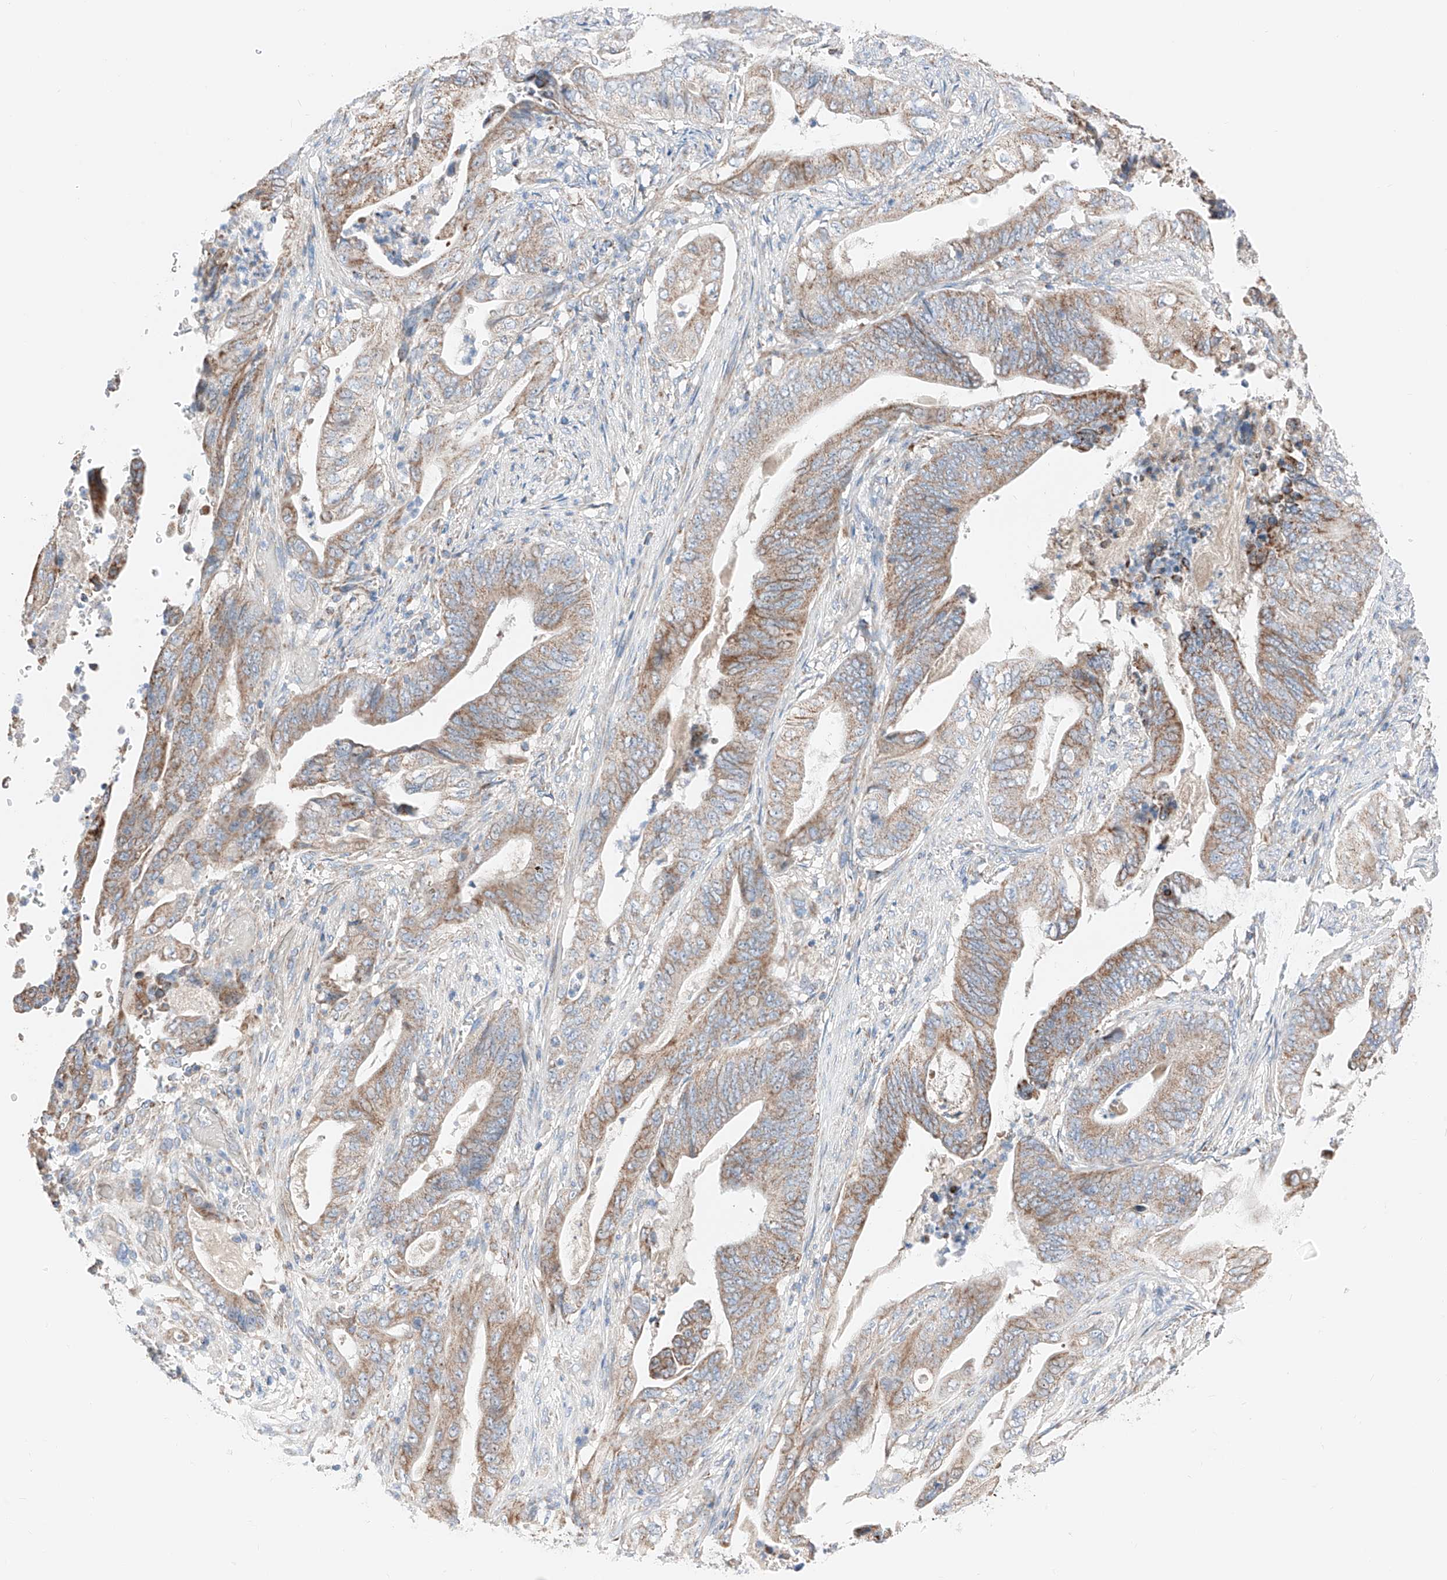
{"staining": {"intensity": "moderate", "quantity": ">75%", "location": "cytoplasmic/membranous"}, "tissue": "stomach cancer", "cell_type": "Tumor cells", "image_type": "cancer", "snomed": [{"axis": "morphology", "description": "Adenocarcinoma, NOS"}, {"axis": "topography", "description": "Stomach"}], "caption": "Stomach cancer (adenocarcinoma) stained for a protein (brown) exhibits moderate cytoplasmic/membranous positive expression in about >75% of tumor cells.", "gene": "MRAP", "patient": {"sex": "female", "age": 73}}